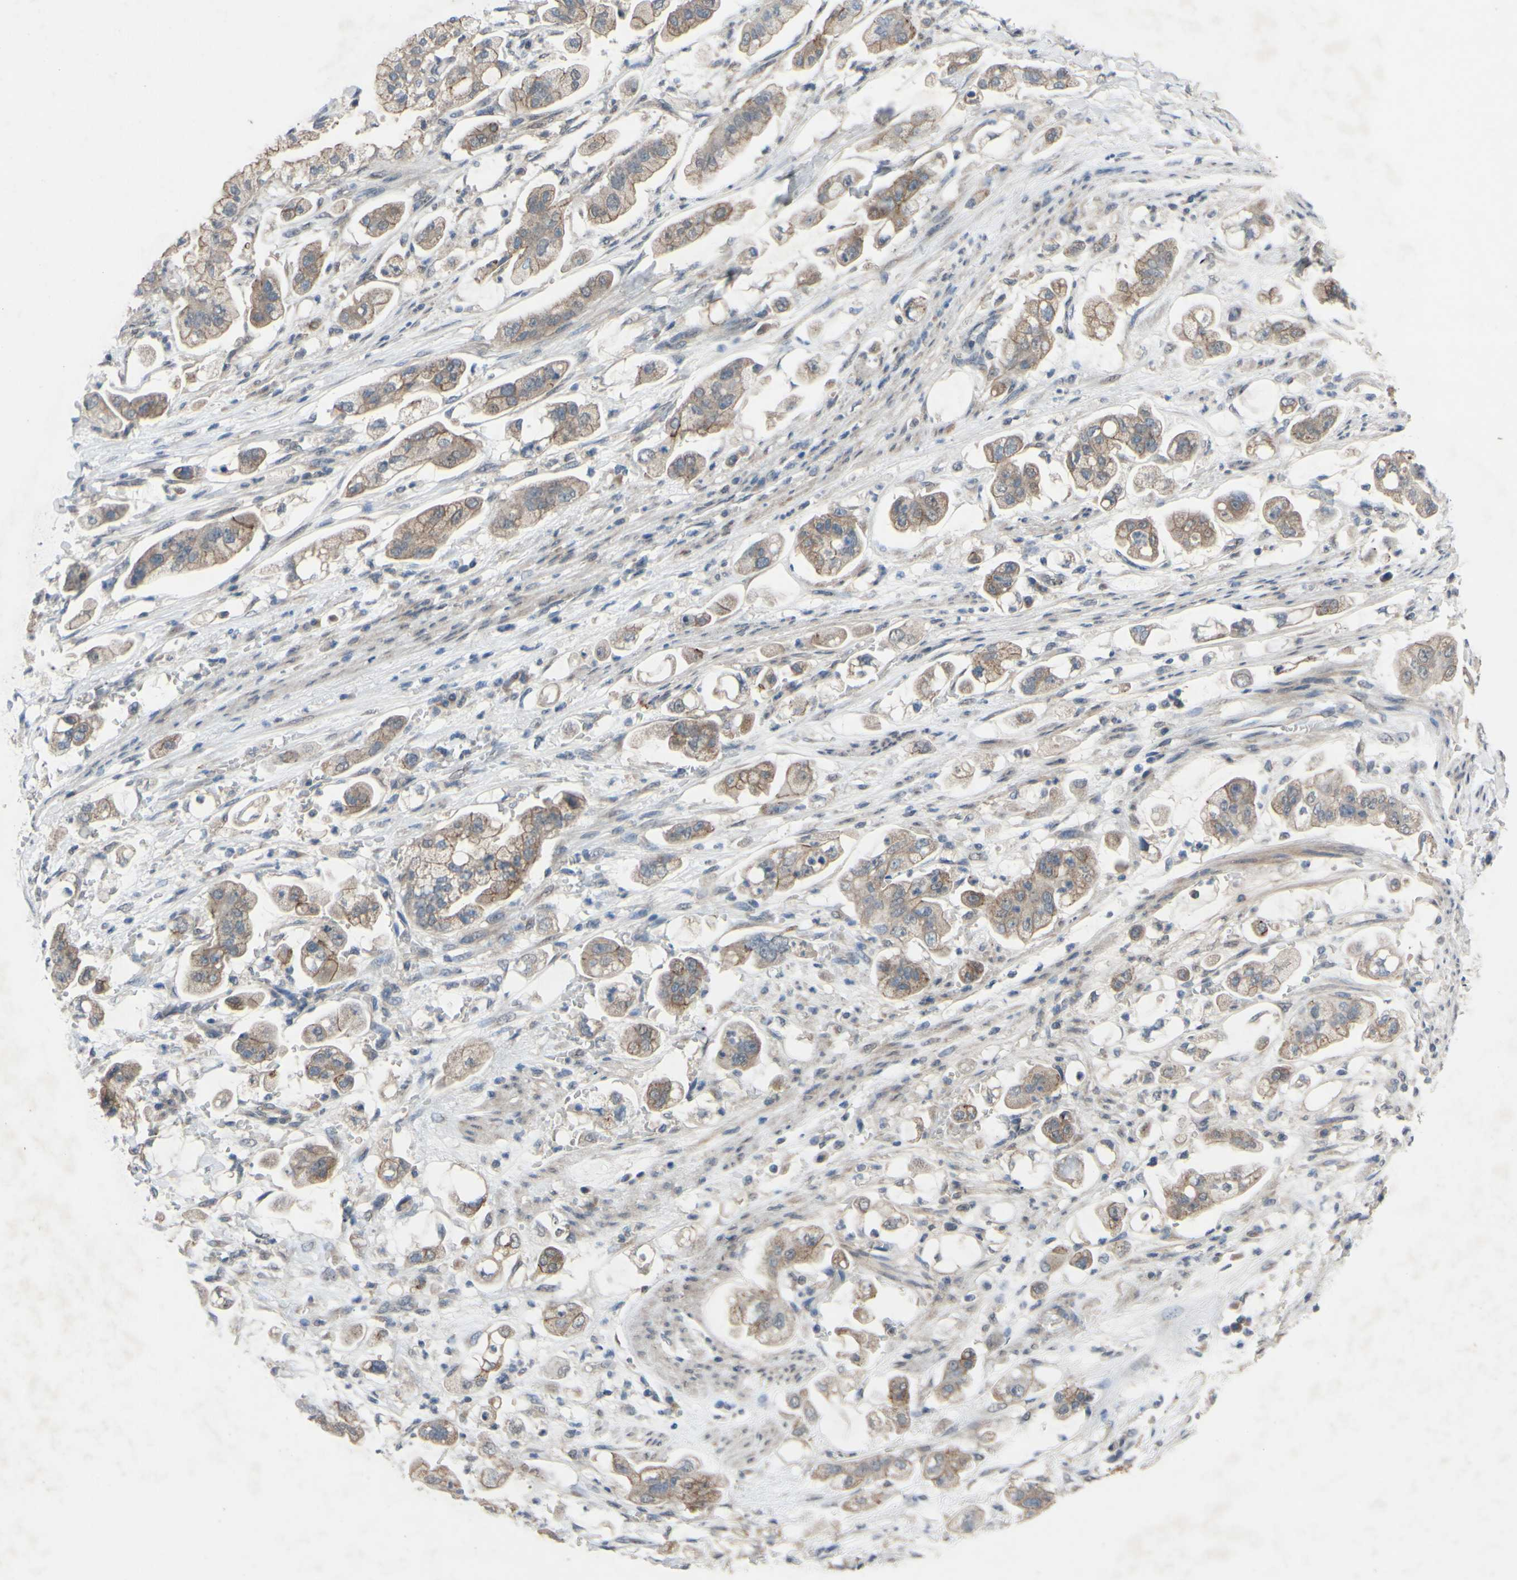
{"staining": {"intensity": "moderate", "quantity": ">75%", "location": "cytoplasmic/membranous"}, "tissue": "stomach cancer", "cell_type": "Tumor cells", "image_type": "cancer", "snomed": [{"axis": "morphology", "description": "Adenocarcinoma, NOS"}, {"axis": "topography", "description": "Stomach"}], "caption": "Human stomach cancer (adenocarcinoma) stained for a protein (brown) reveals moderate cytoplasmic/membranous positive staining in about >75% of tumor cells.", "gene": "CDCP1", "patient": {"sex": "male", "age": 62}}